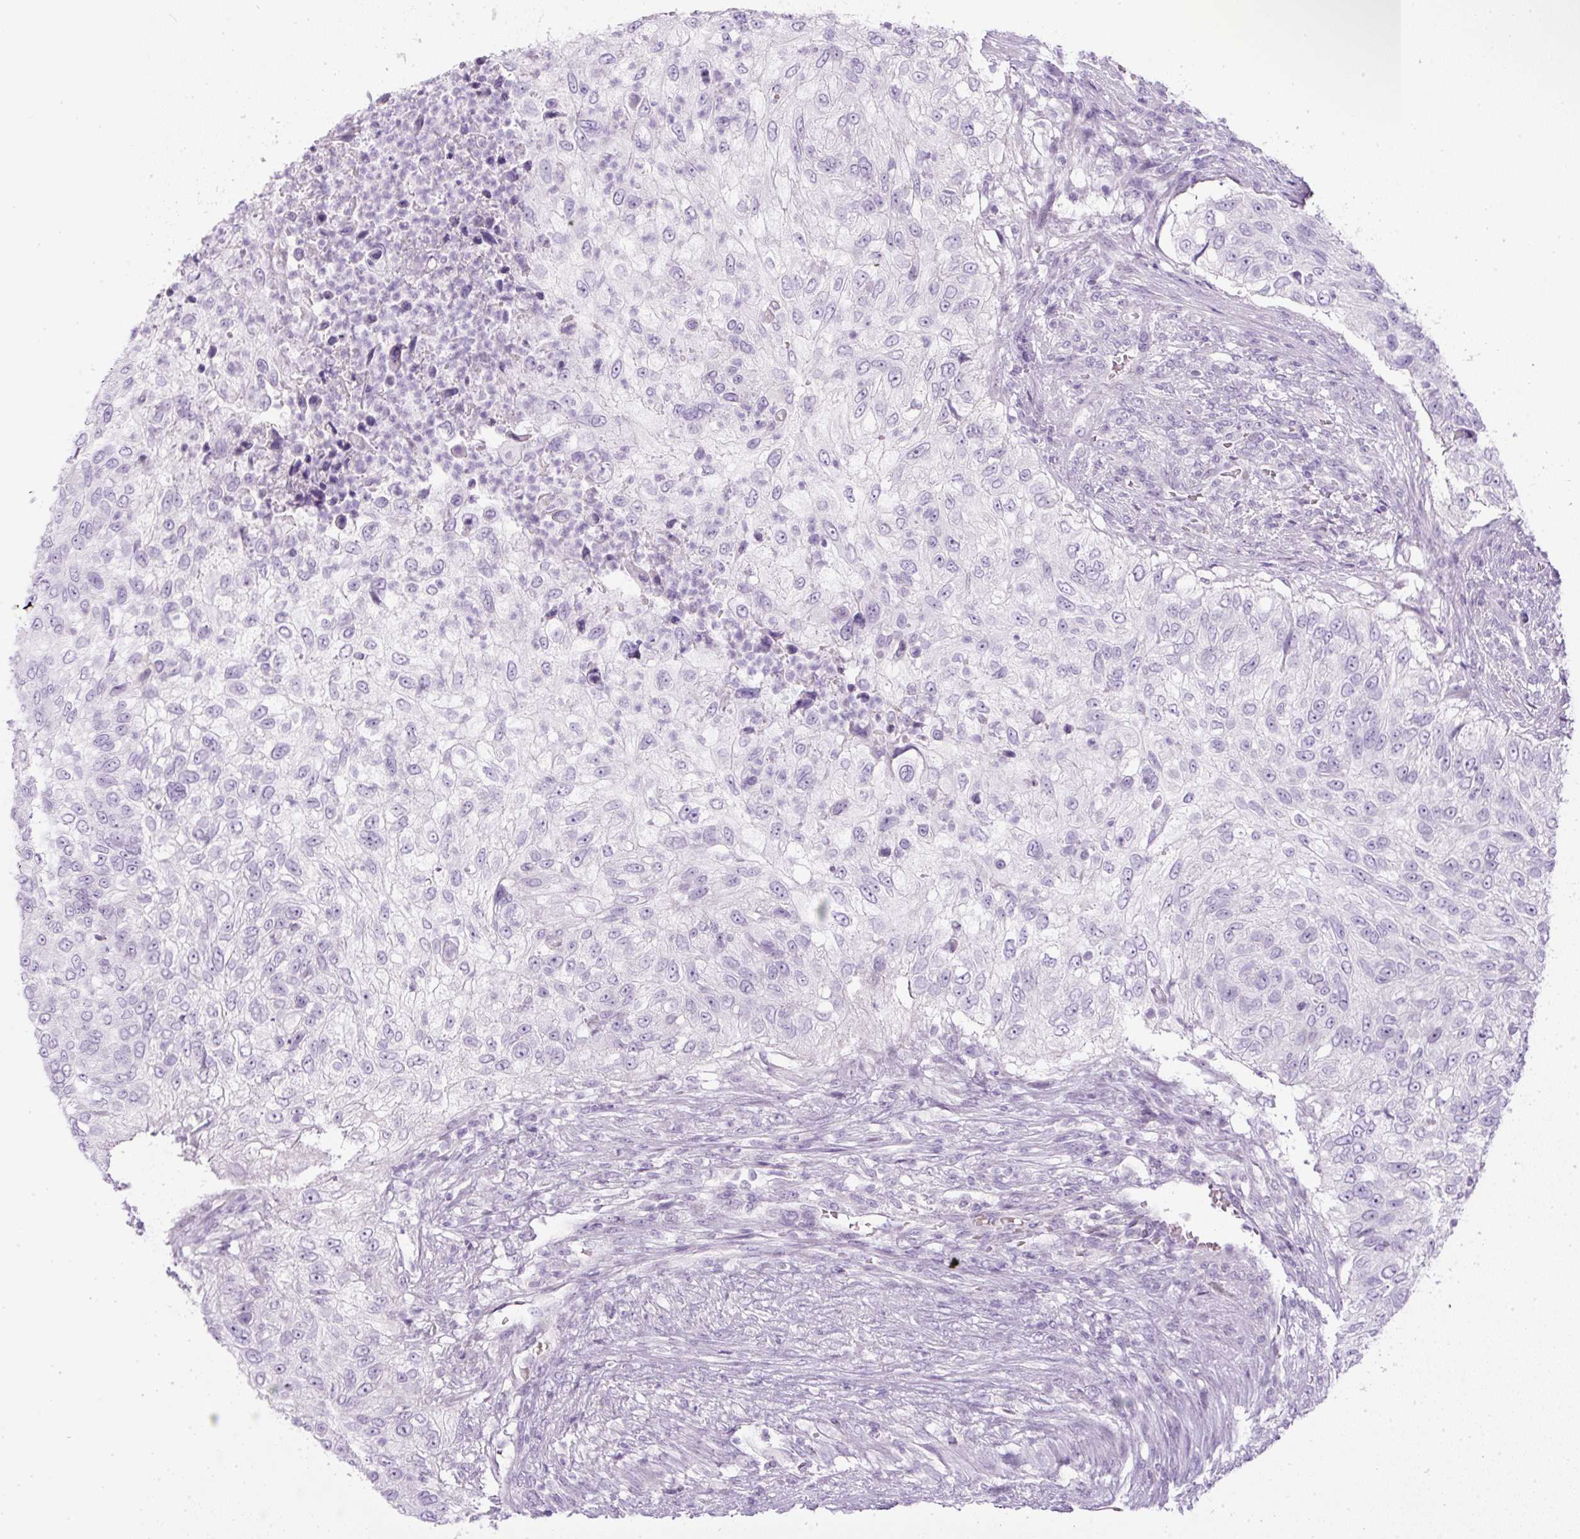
{"staining": {"intensity": "negative", "quantity": "none", "location": "none"}, "tissue": "urothelial cancer", "cell_type": "Tumor cells", "image_type": "cancer", "snomed": [{"axis": "morphology", "description": "Urothelial carcinoma, High grade"}, {"axis": "topography", "description": "Urinary bladder"}], "caption": "A high-resolution histopathology image shows immunohistochemistry (IHC) staining of urothelial cancer, which displays no significant positivity in tumor cells. (DAB immunohistochemistry (IHC), high magnification).", "gene": "FGFBP3", "patient": {"sex": "female", "age": 60}}